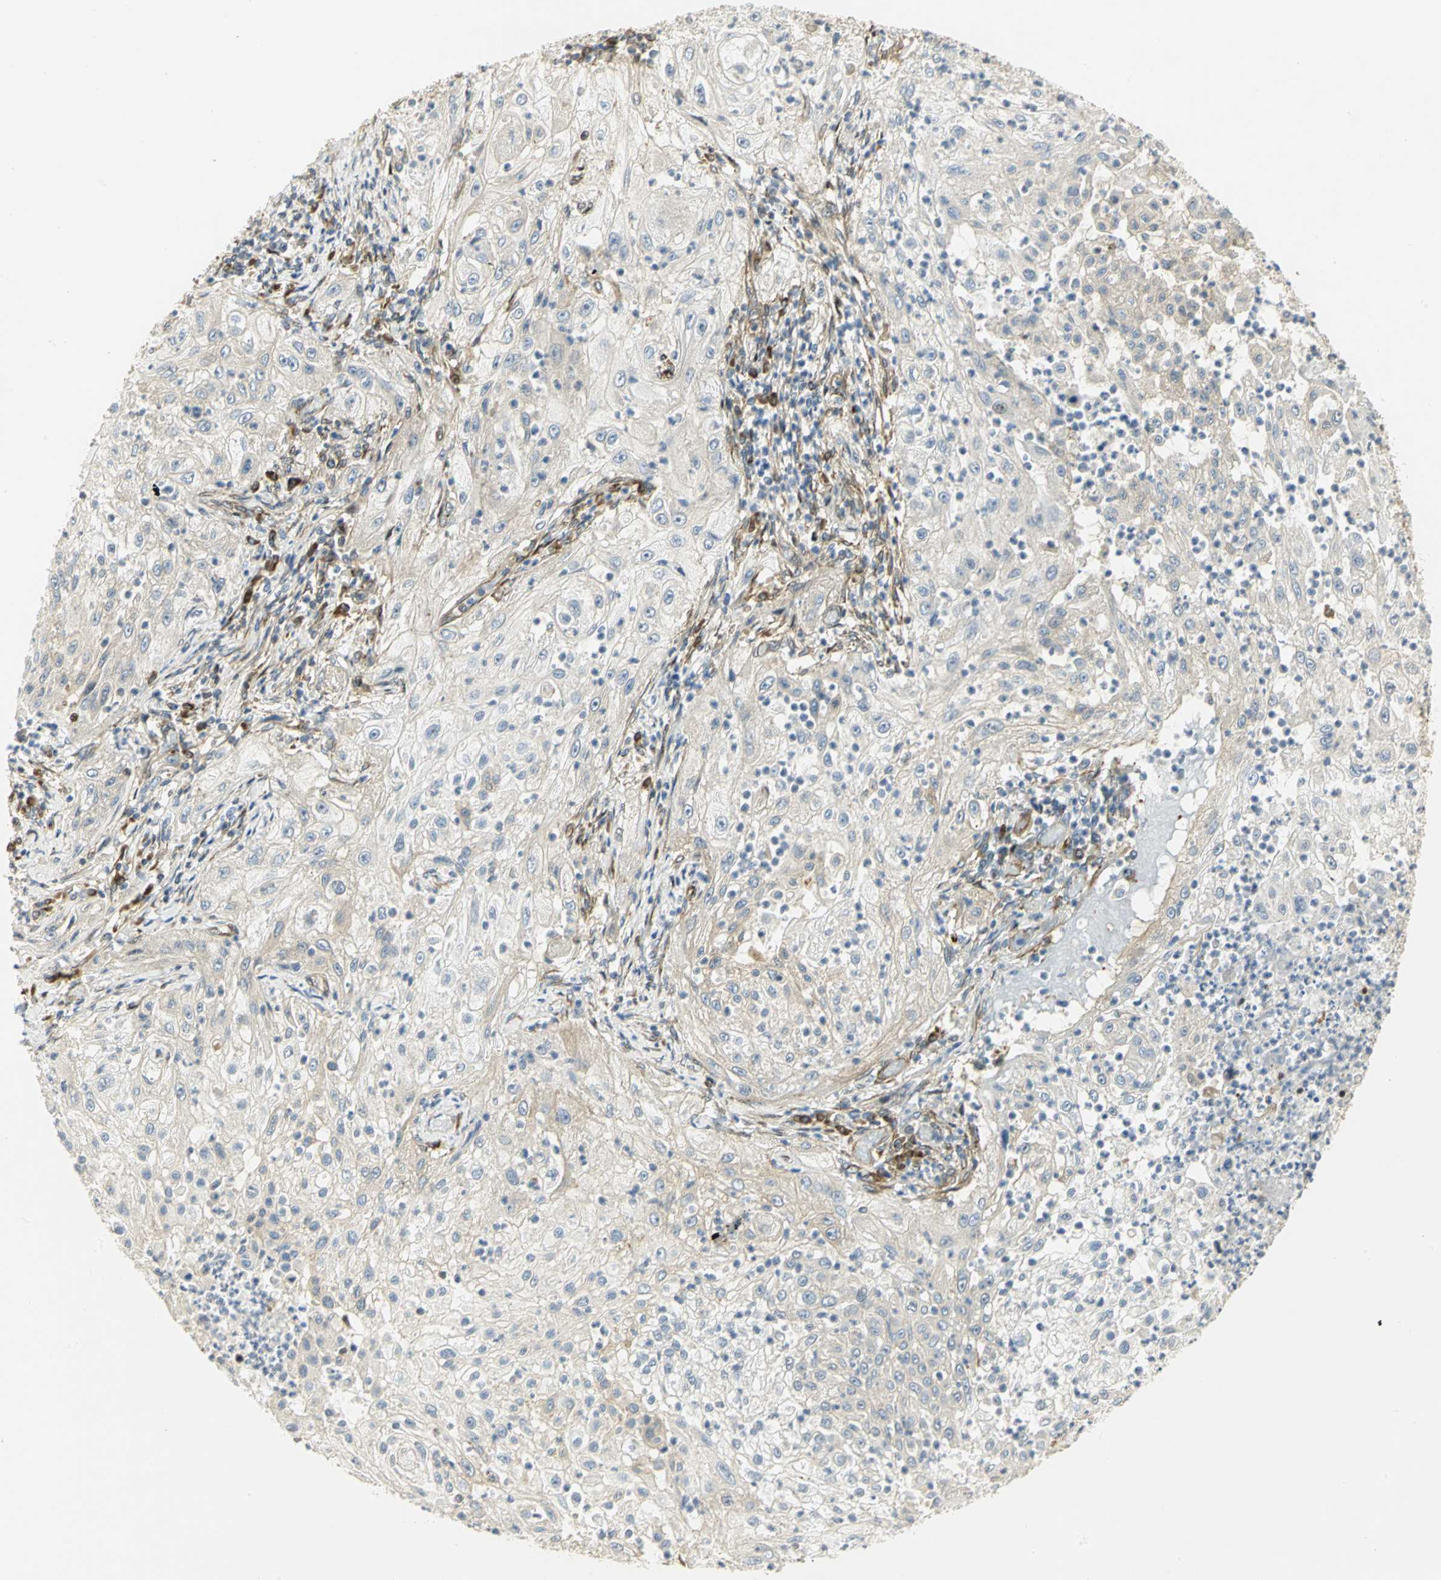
{"staining": {"intensity": "weak", "quantity": "25%-75%", "location": "cytoplasmic/membranous"}, "tissue": "lung cancer", "cell_type": "Tumor cells", "image_type": "cancer", "snomed": [{"axis": "morphology", "description": "Inflammation, NOS"}, {"axis": "morphology", "description": "Squamous cell carcinoma, NOS"}, {"axis": "topography", "description": "Lymph node"}, {"axis": "topography", "description": "Soft tissue"}, {"axis": "topography", "description": "Lung"}], "caption": "Immunohistochemical staining of lung cancer displays low levels of weak cytoplasmic/membranous protein staining in about 25%-75% of tumor cells.", "gene": "EEA1", "patient": {"sex": "male", "age": 66}}